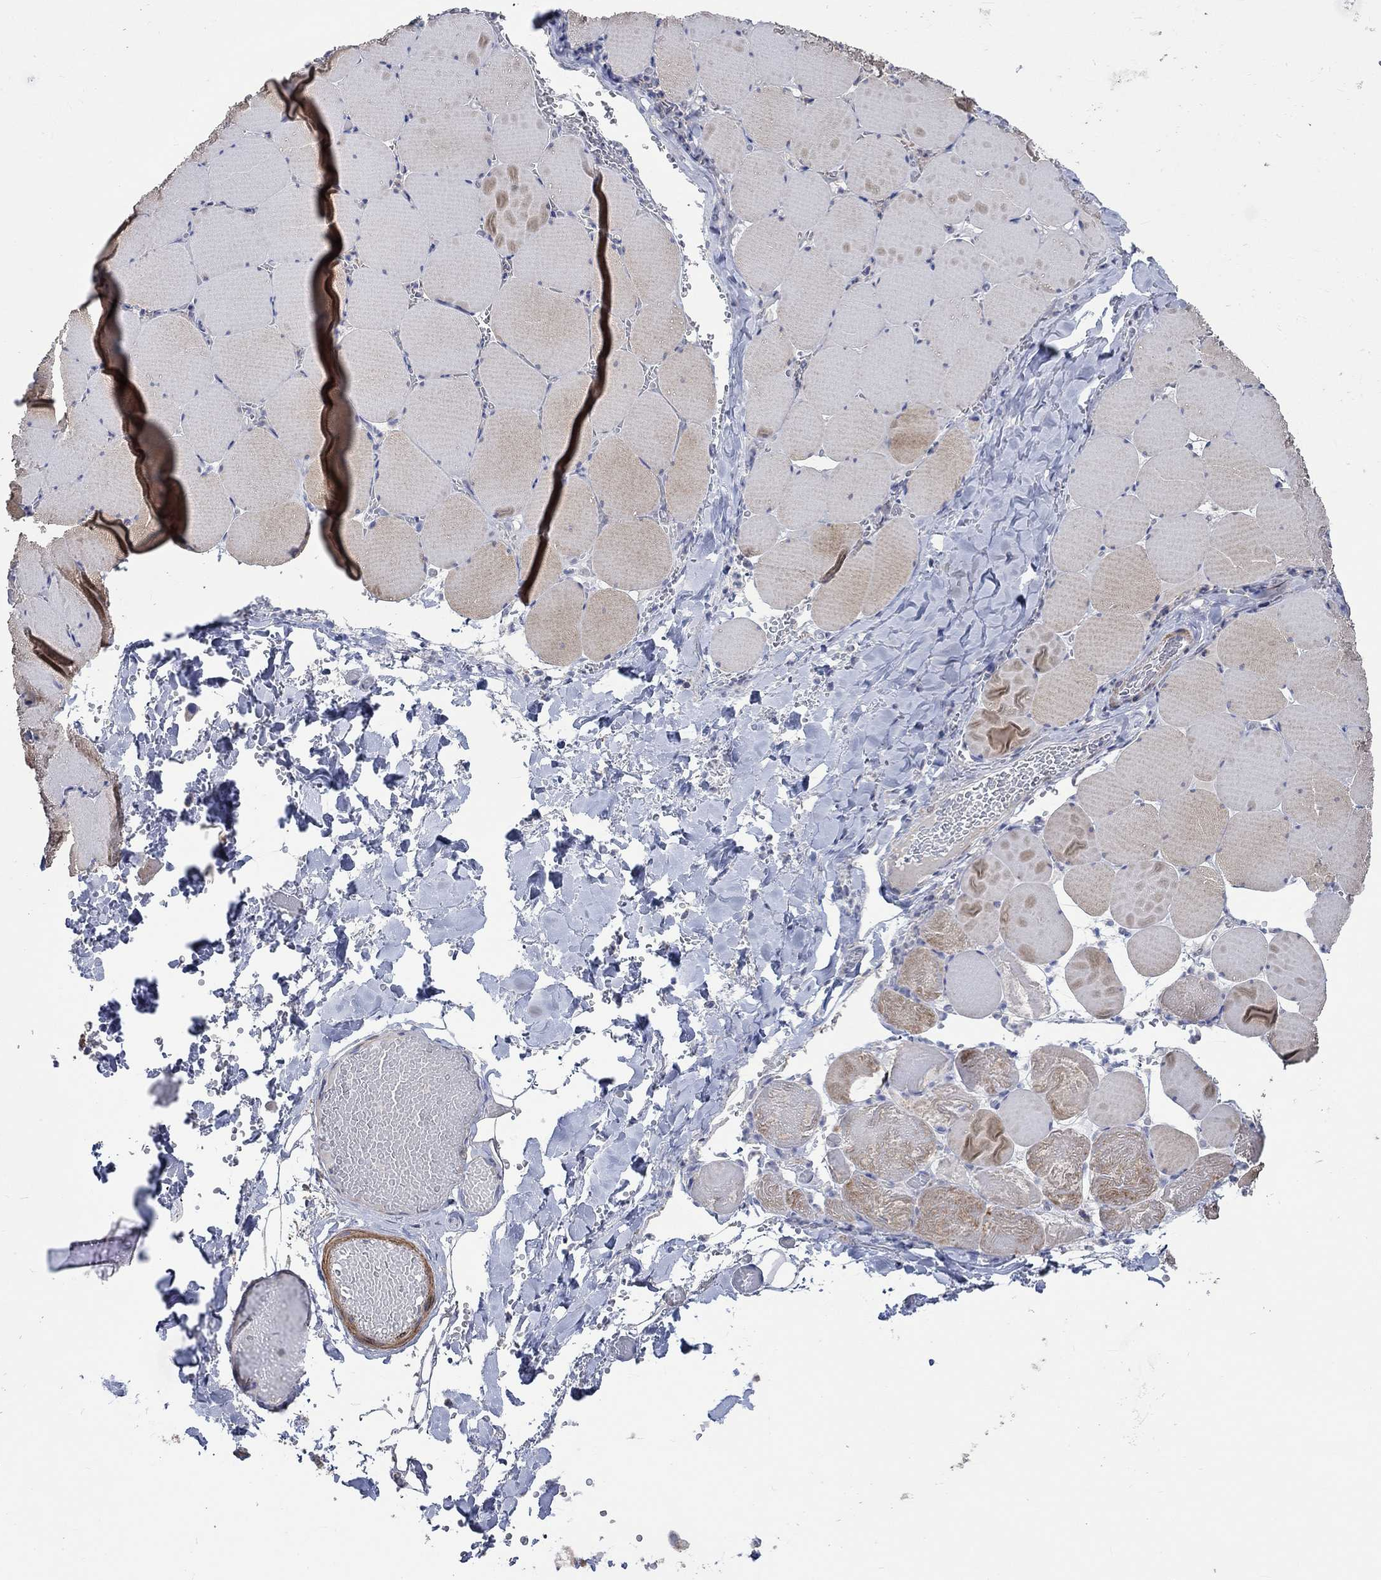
{"staining": {"intensity": "moderate", "quantity": "25%-75%", "location": "cytoplasmic/membranous"}, "tissue": "skeletal muscle", "cell_type": "Myocytes", "image_type": "normal", "snomed": [{"axis": "morphology", "description": "Normal tissue, NOS"}, {"axis": "morphology", "description": "Malignant melanoma, Metastatic site"}, {"axis": "topography", "description": "Skeletal muscle"}], "caption": "DAB immunohistochemical staining of benign human skeletal muscle reveals moderate cytoplasmic/membranous protein expression in about 25%-75% of myocytes. (DAB IHC with brightfield microscopy, high magnification).", "gene": "TNFAIP8L3", "patient": {"sex": "male", "age": 50}}